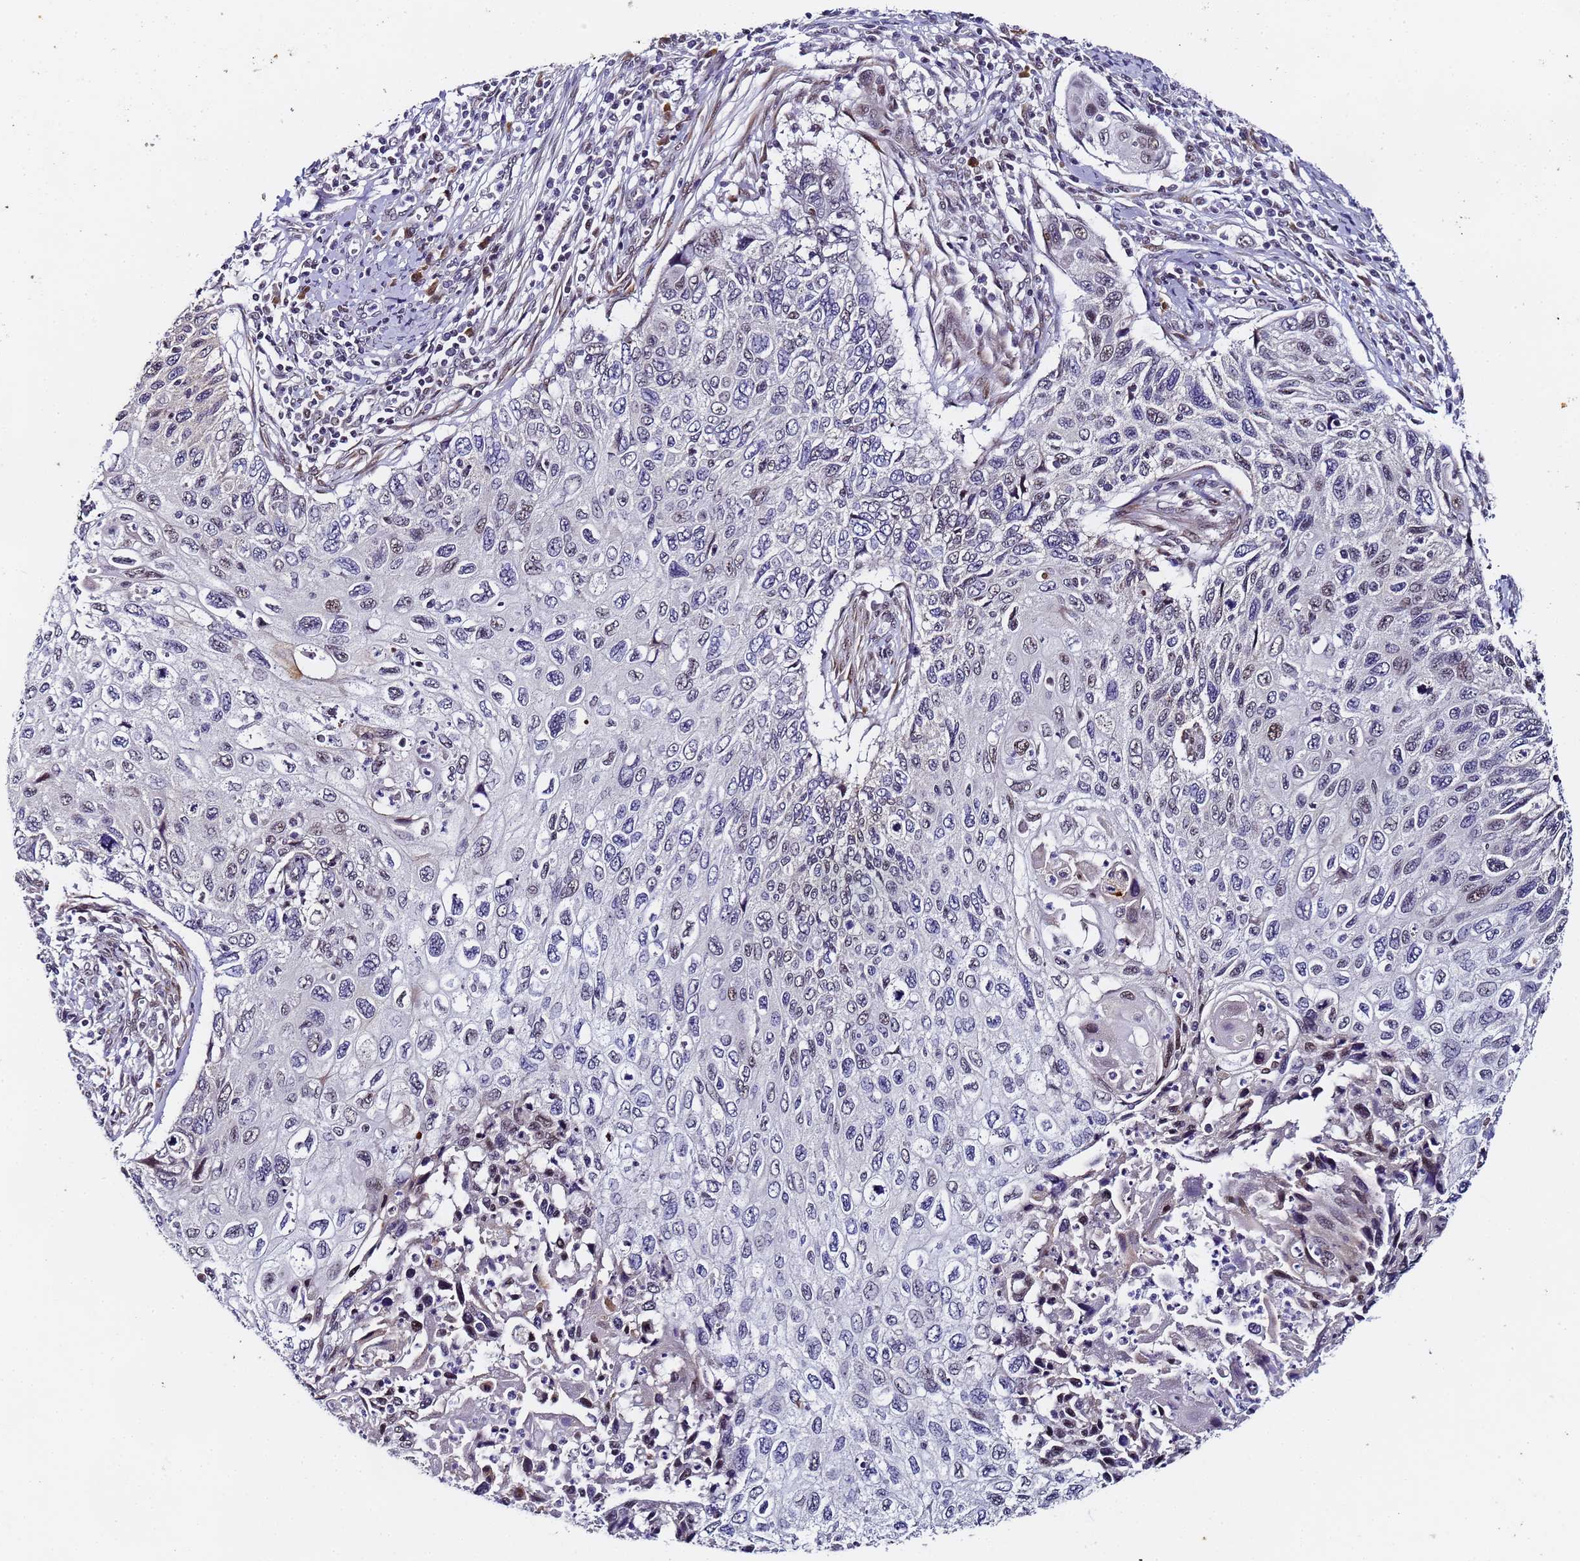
{"staining": {"intensity": "negative", "quantity": "none", "location": "none"}, "tissue": "cervical cancer", "cell_type": "Tumor cells", "image_type": "cancer", "snomed": [{"axis": "morphology", "description": "Squamous cell carcinoma, NOS"}, {"axis": "topography", "description": "Cervix"}], "caption": "IHC of human squamous cell carcinoma (cervical) reveals no staining in tumor cells. (DAB immunohistochemistry, high magnification).", "gene": "FNBP4", "patient": {"sex": "female", "age": 70}}